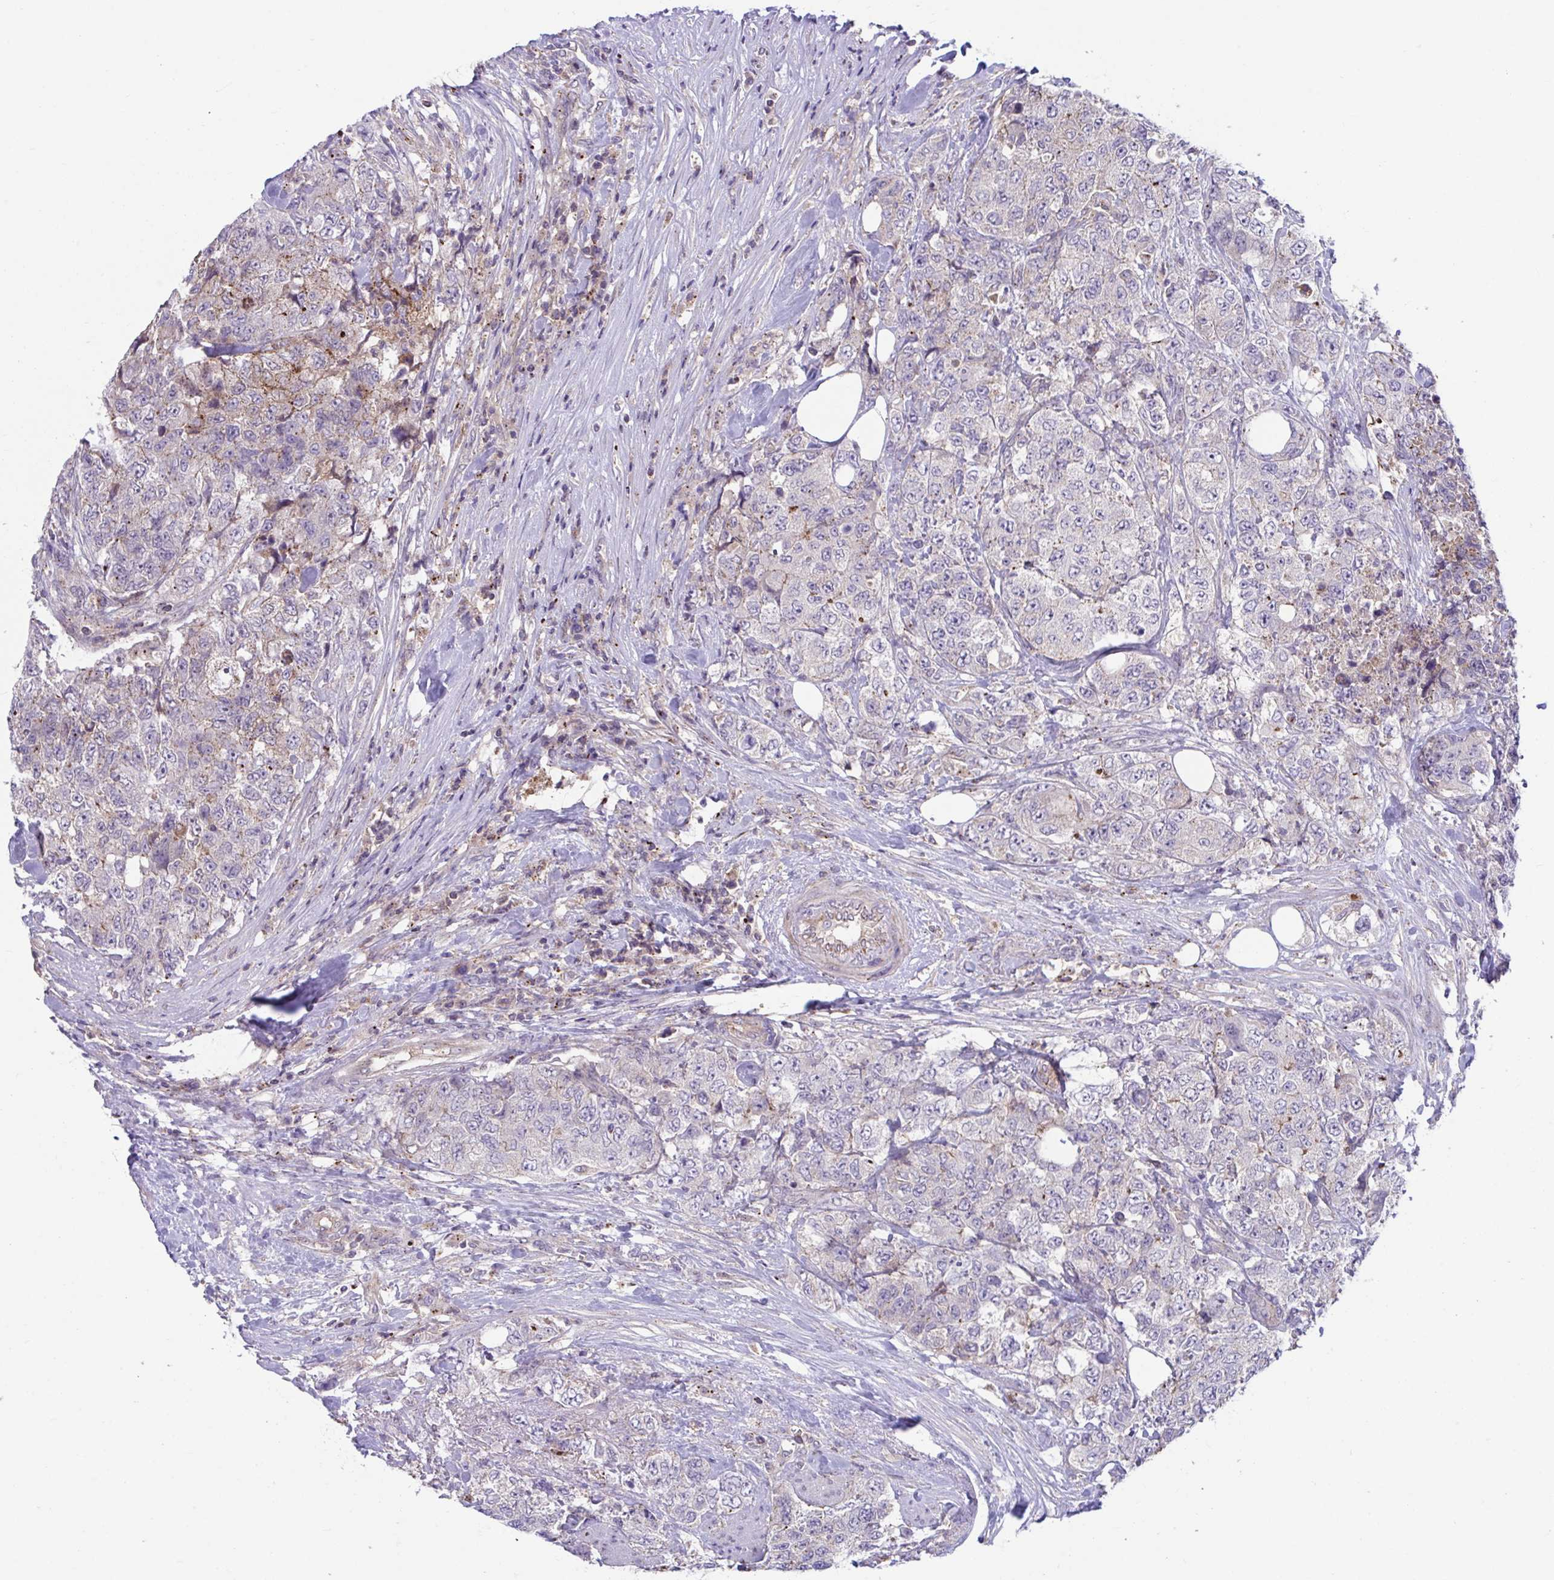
{"staining": {"intensity": "weak", "quantity": "25%-75%", "location": "cytoplasmic/membranous"}, "tissue": "urothelial cancer", "cell_type": "Tumor cells", "image_type": "cancer", "snomed": [{"axis": "morphology", "description": "Urothelial carcinoma, High grade"}, {"axis": "topography", "description": "Urinary bladder"}], "caption": "An immunohistochemistry image of neoplastic tissue is shown. Protein staining in brown labels weak cytoplasmic/membranous positivity in urothelial carcinoma (high-grade) within tumor cells. (DAB (3,3'-diaminobenzidine) IHC, brown staining for protein, blue staining for nuclei).", "gene": "IST1", "patient": {"sex": "female", "age": 78}}